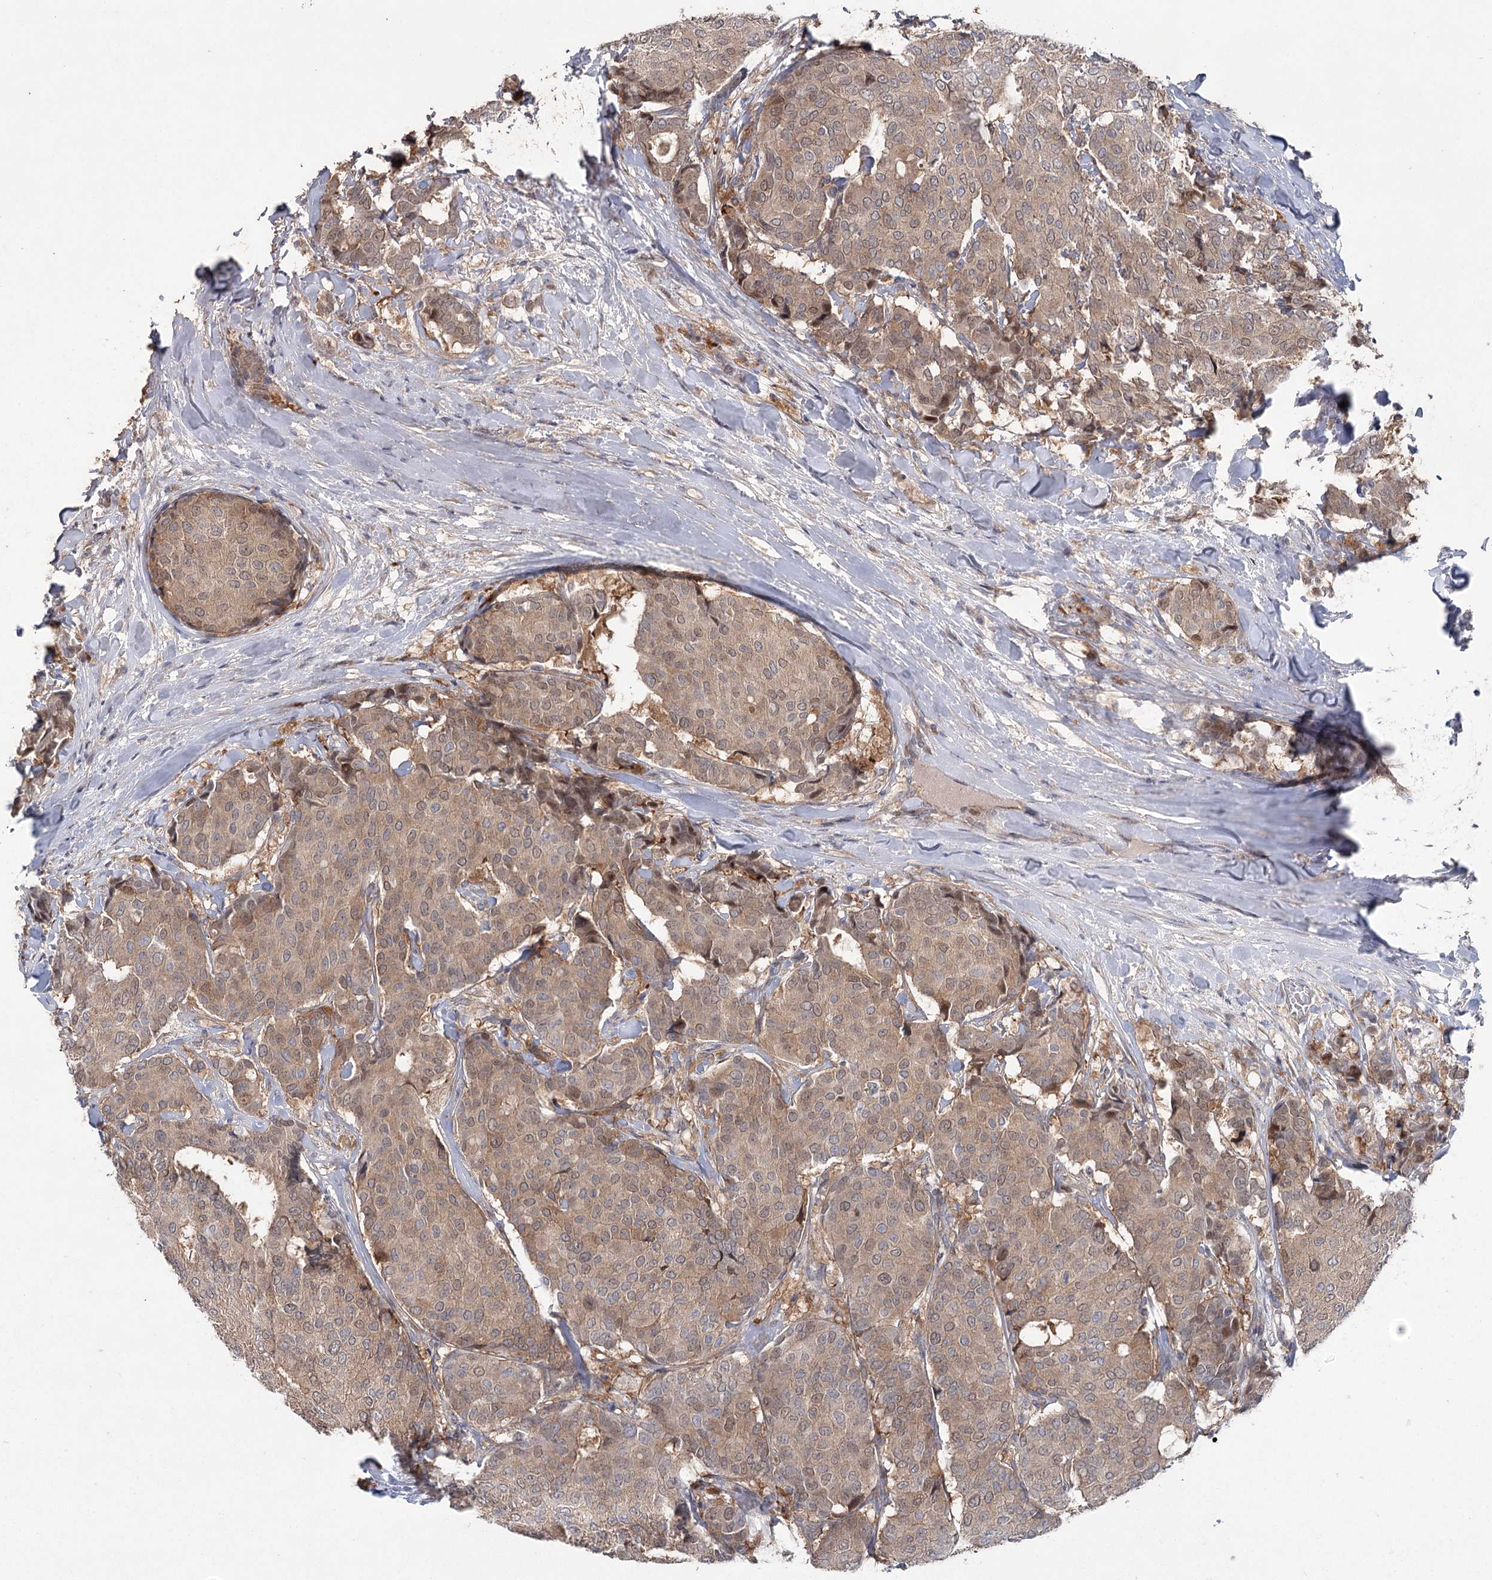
{"staining": {"intensity": "moderate", "quantity": ">75%", "location": "cytoplasmic/membranous"}, "tissue": "breast cancer", "cell_type": "Tumor cells", "image_type": "cancer", "snomed": [{"axis": "morphology", "description": "Duct carcinoma"}, {"axis": "topography", "description": "Breast"}], "caption": "High-power microscopy captured an IHC histopathology image of breast intraductal carcinoma, revealing moderate cytoplasmic/membranous staining in approximately >75% of tumor cells. (Stains: DAB (3,3'-diaminobenzidine) in brown, nuclei in blue, Microscopy: brightfield microscopy at high magnification).", "gene": "MAP3K13", "patient": {"sex": "female", "age": 75}}